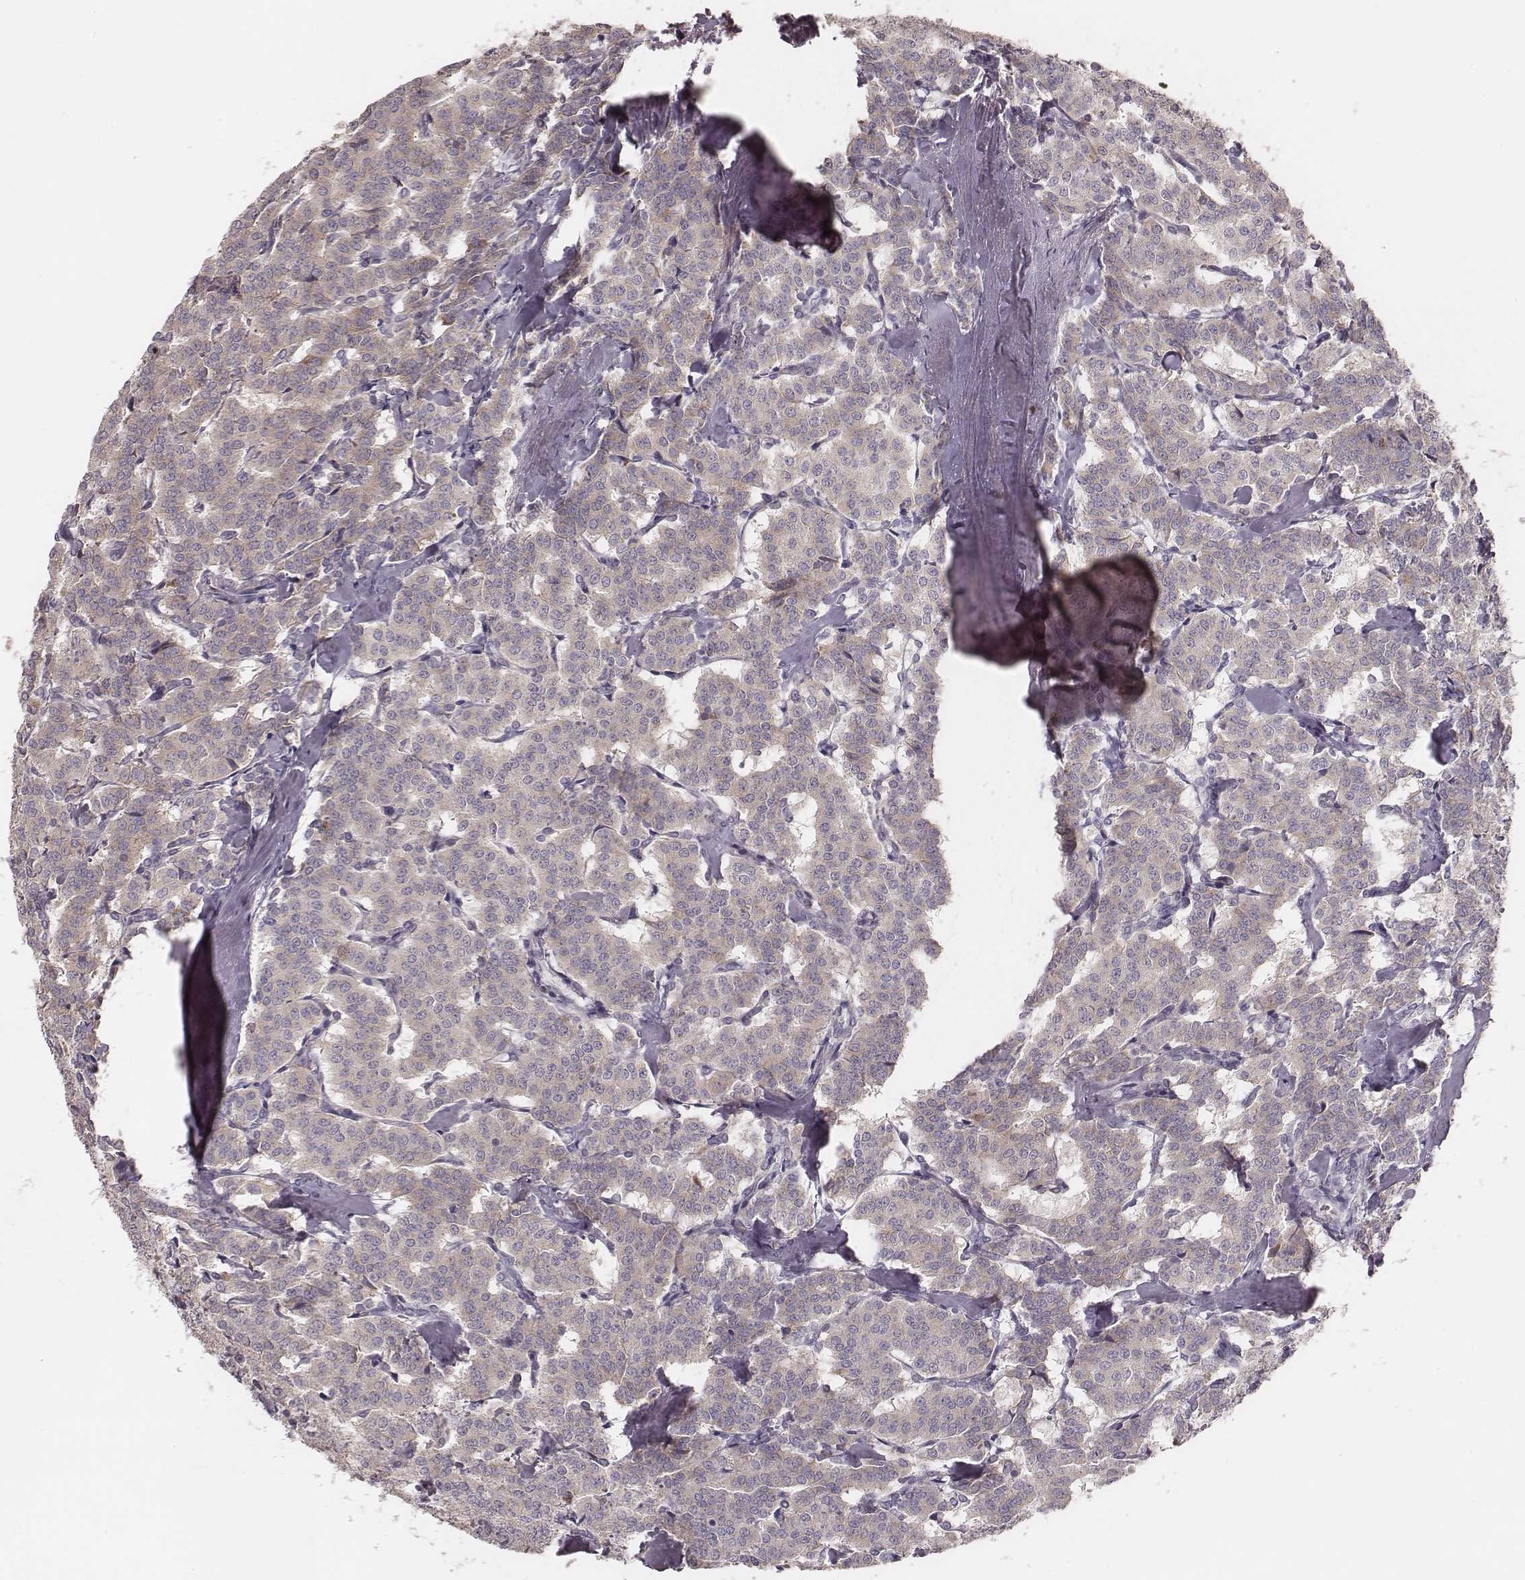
{"staining": {"intensity": "weak", "quantity": ">75%", "location": "cytoplasmic/membranous"}, "tissue": "carcinoid", "cell_type": "Tumor cells", "image_type": "cancer", "snomed": [{"axis": "morphology", "description": "Carcinoid, malignant, NOS"}, {"axis": "topography", "description": "Lung"}], "caption": "Protein staining reveals weak cytoplasmic/membranous positivity in about >75% of tumor cells in carcinoid.", "gene": "KIF5C", "patient": {"sex": "female", "age": 46}}